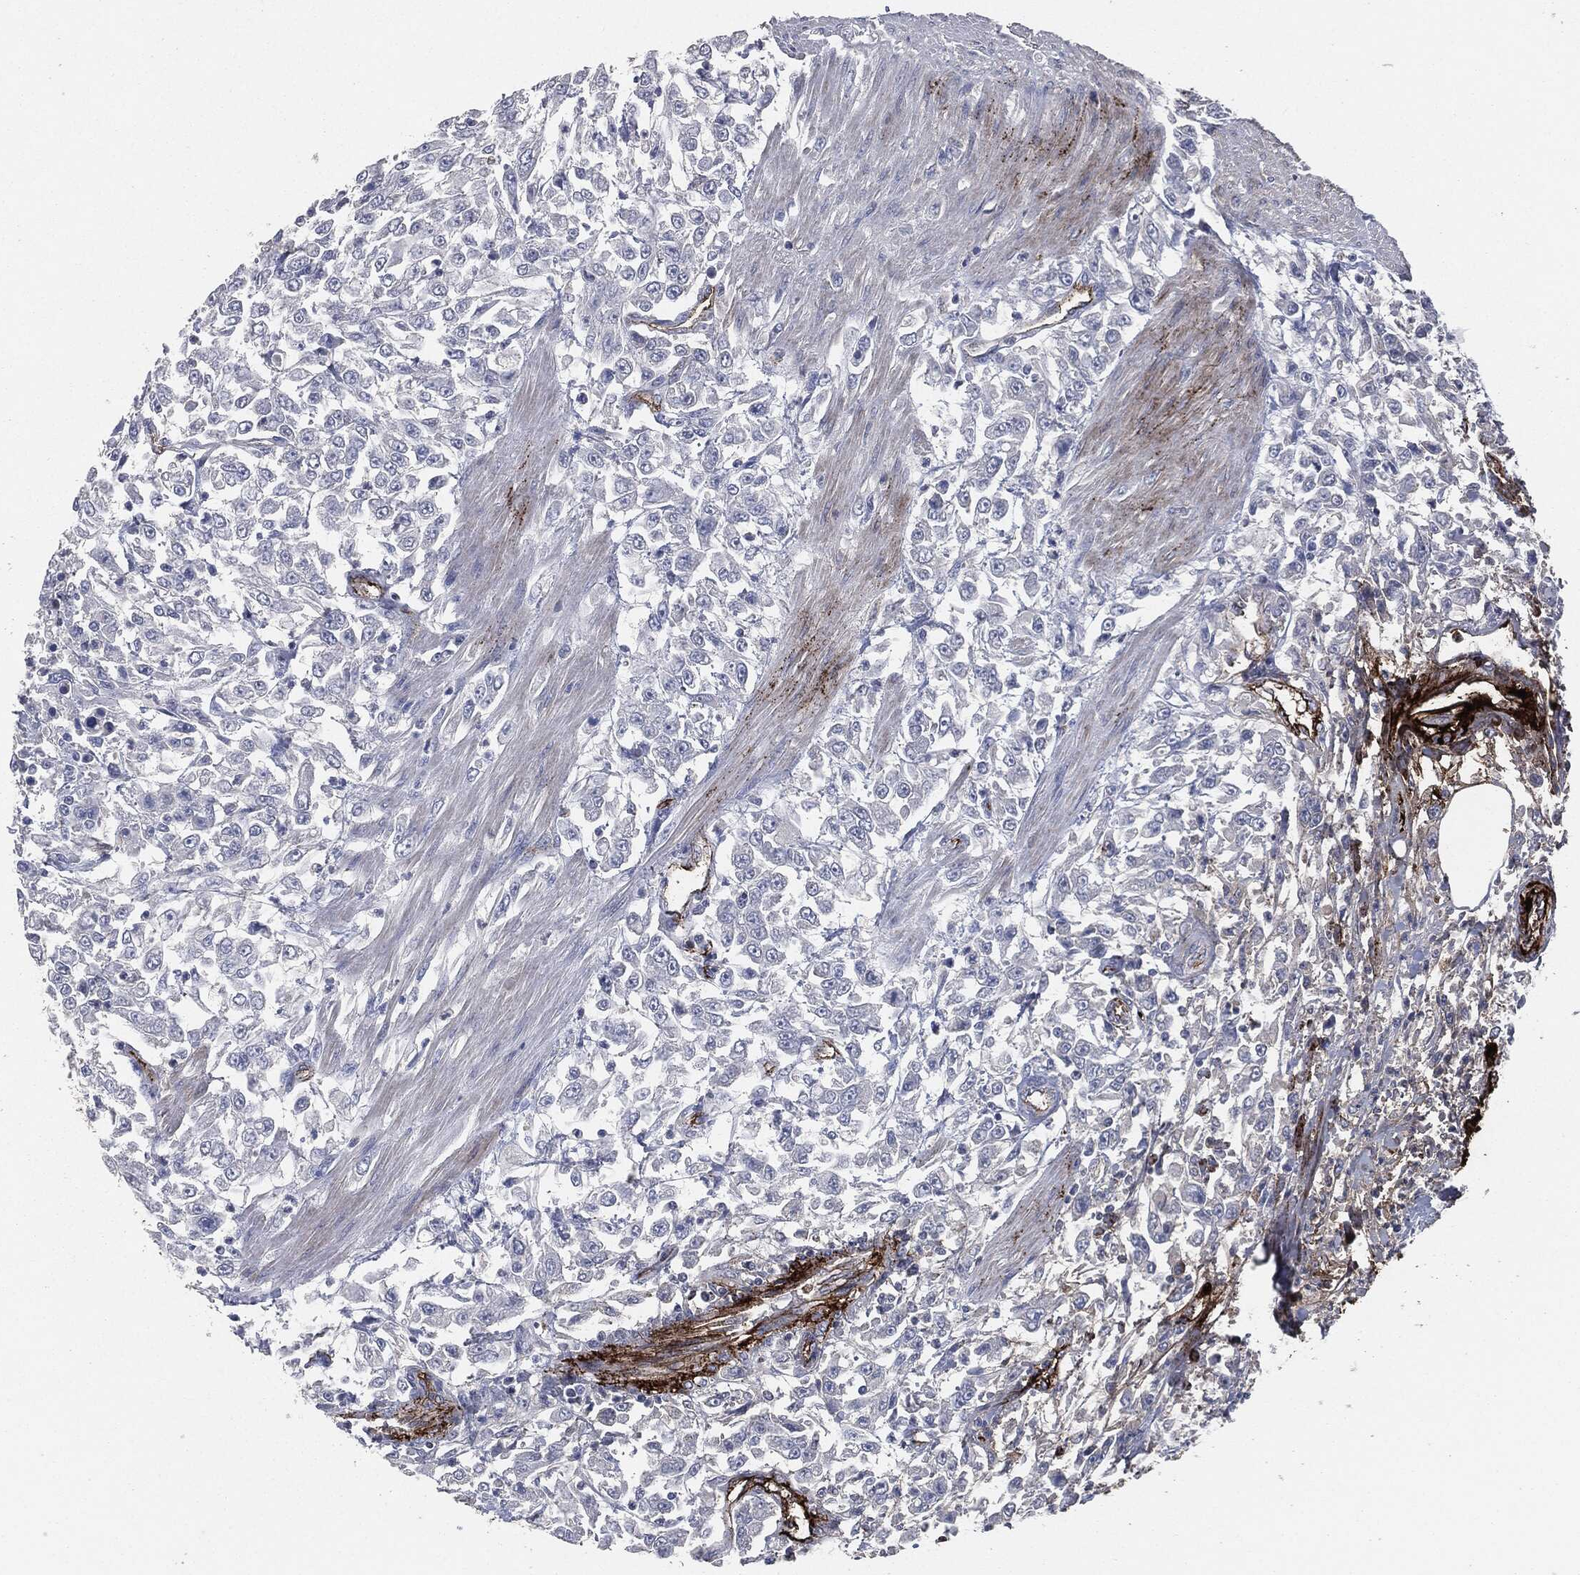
{"staining": {"intensity": "negative", "quantity": "none", "location": "none"}, "tissue": "urothelial cancer", "cell_type": "Tumor cells", "image_type": "cancer", "snomed": [{"axis": "morphology", "description": "Urothelial carcinoma, High grade"}, {"axis": "topography", "description": "Urinary bladder"}], "caption": "Human urothelial cancer stained for a protein using IHC displays no expression in tumor cells.", "gene": "APOB", "patient": {"sex": "male", "age": 46}}